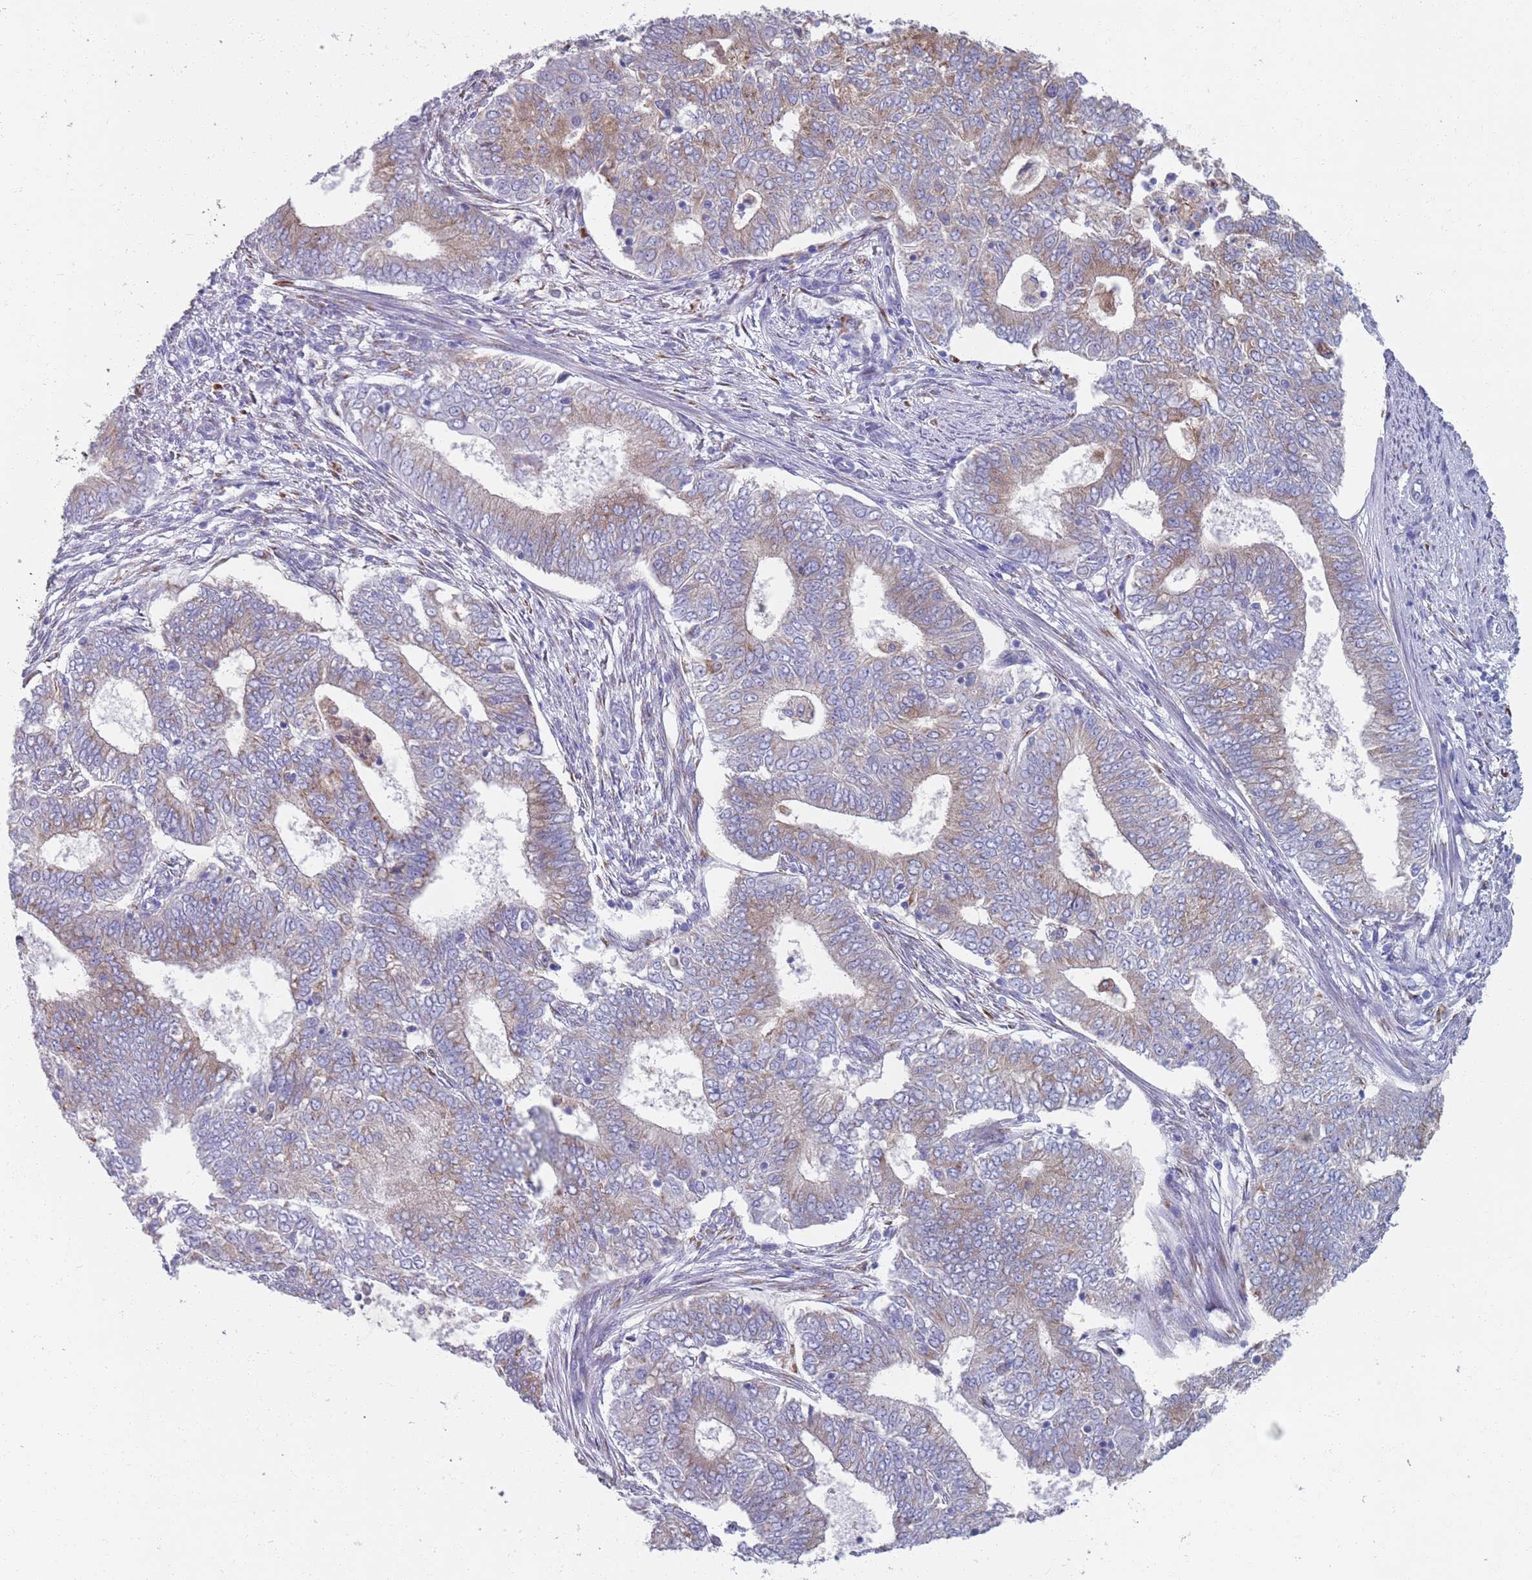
{"staining": {"intensity": "moderate", "quantity": "25%-75%", "location": "cytoplasmic/membranous"}, "tissue": "endometrial cancer", "cell_type": "Tumor cells", "image_type": "cancer", "snomed": [{"axis": "morphology", "description": "Adenocarcinoma, NOS"}, {"axis": "topography", "description": "Endometrium"}], "caption": "IHC (DAB) staining of human adenocarcinoma (endometrial) shows moderate cytoplasmic/membranous protein staining in about 25%-75% of tumor cells.", "gene": "PLOD1", "patient": {"sex": "female", "age": 62}}